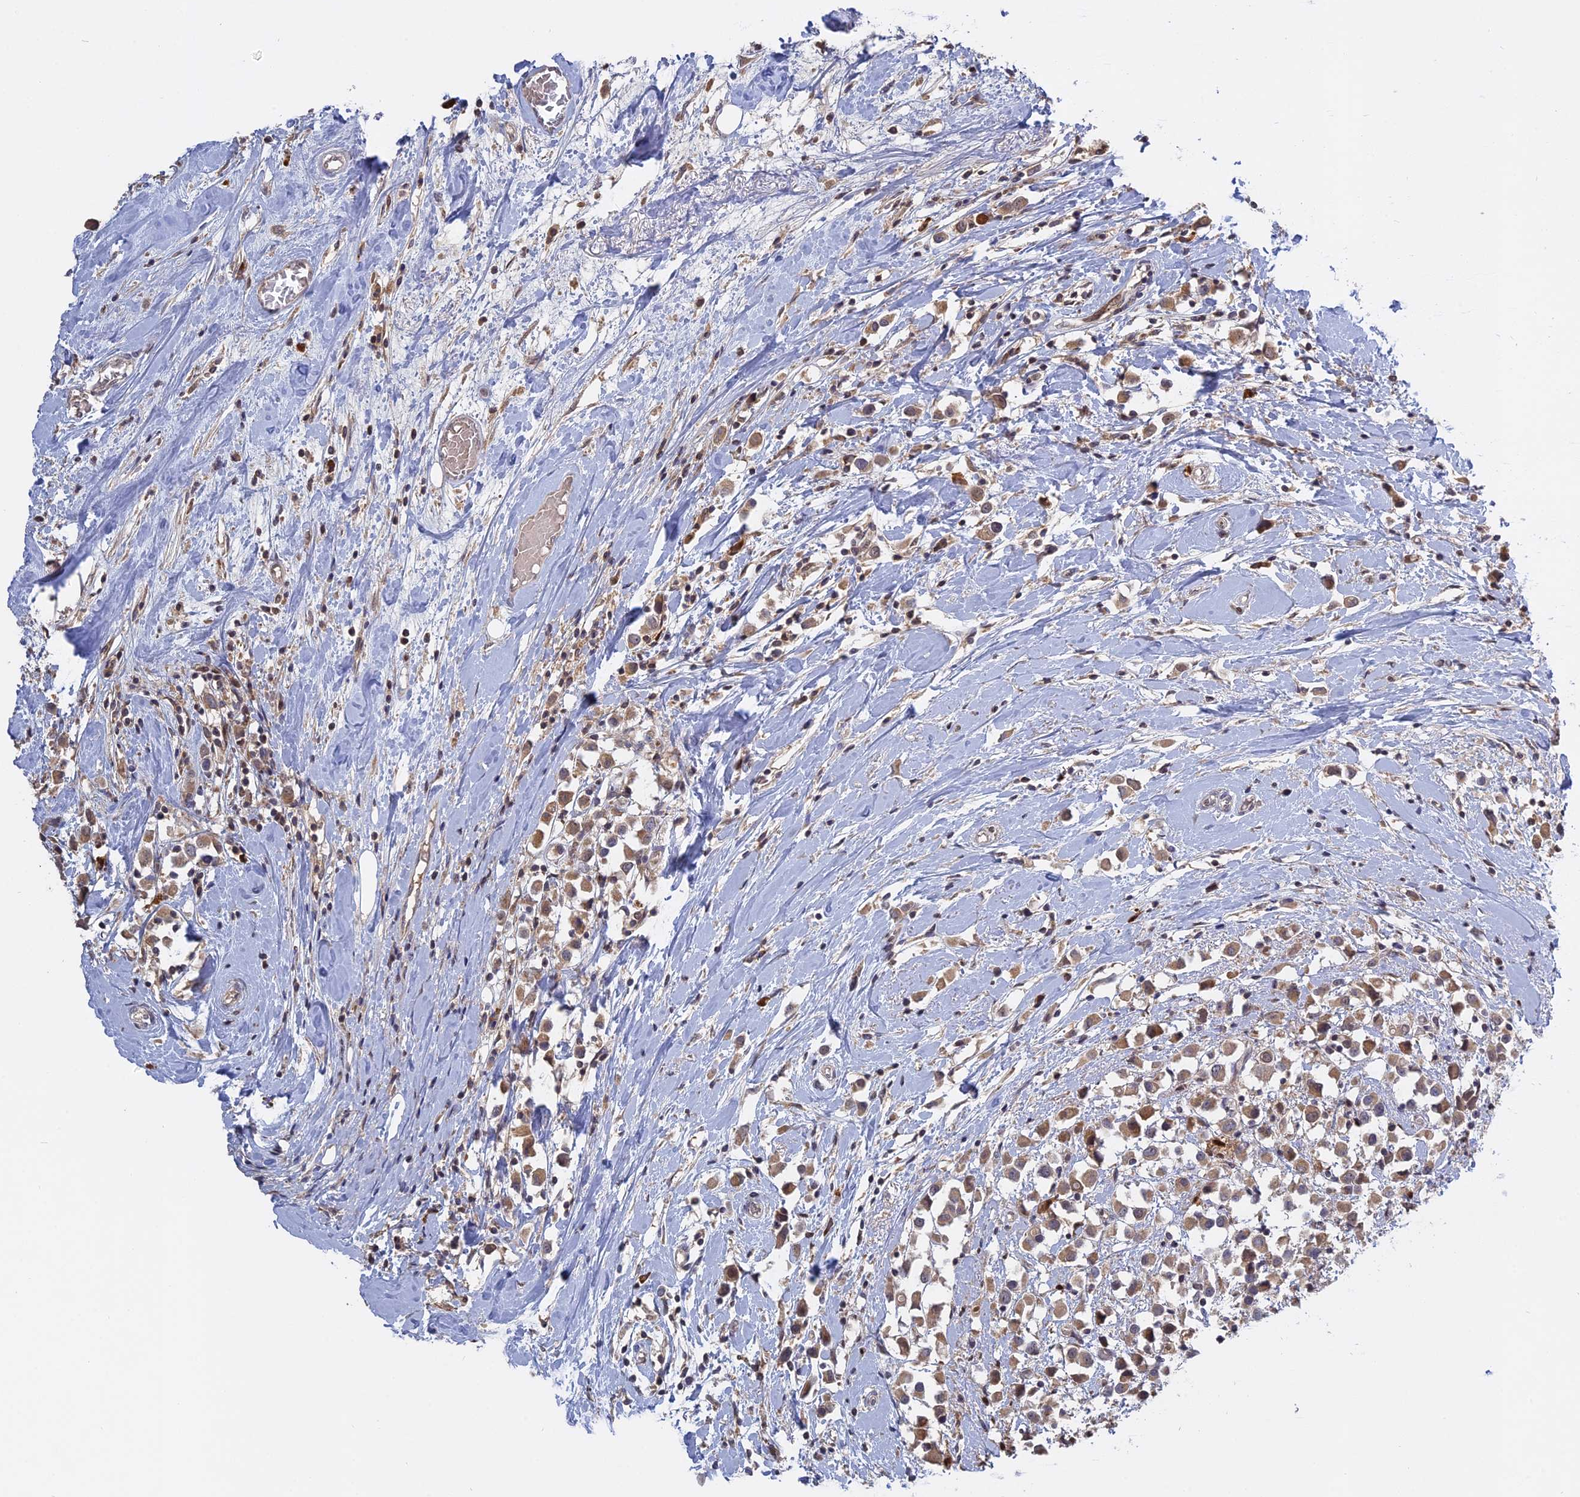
{"staining": {"intensity": "moderate", "quantity": ">75%", "location": "cytoplasmic/membranous"}, "tissue": "breast cancer", "cell_type": "Tumor cells", "image_type": "cancer", "snomed": [{"axis": "morphology", "description": "Duct carcinoma"}, {"axis": "topography", "description": "Breast"}], "caption": "Moderate cytoplasmic/membranous expression is seen in about >75% of tumor cells in breast cancer.", "gene": "TMEM208", "patient": {"sex": "female", "age": 61}}